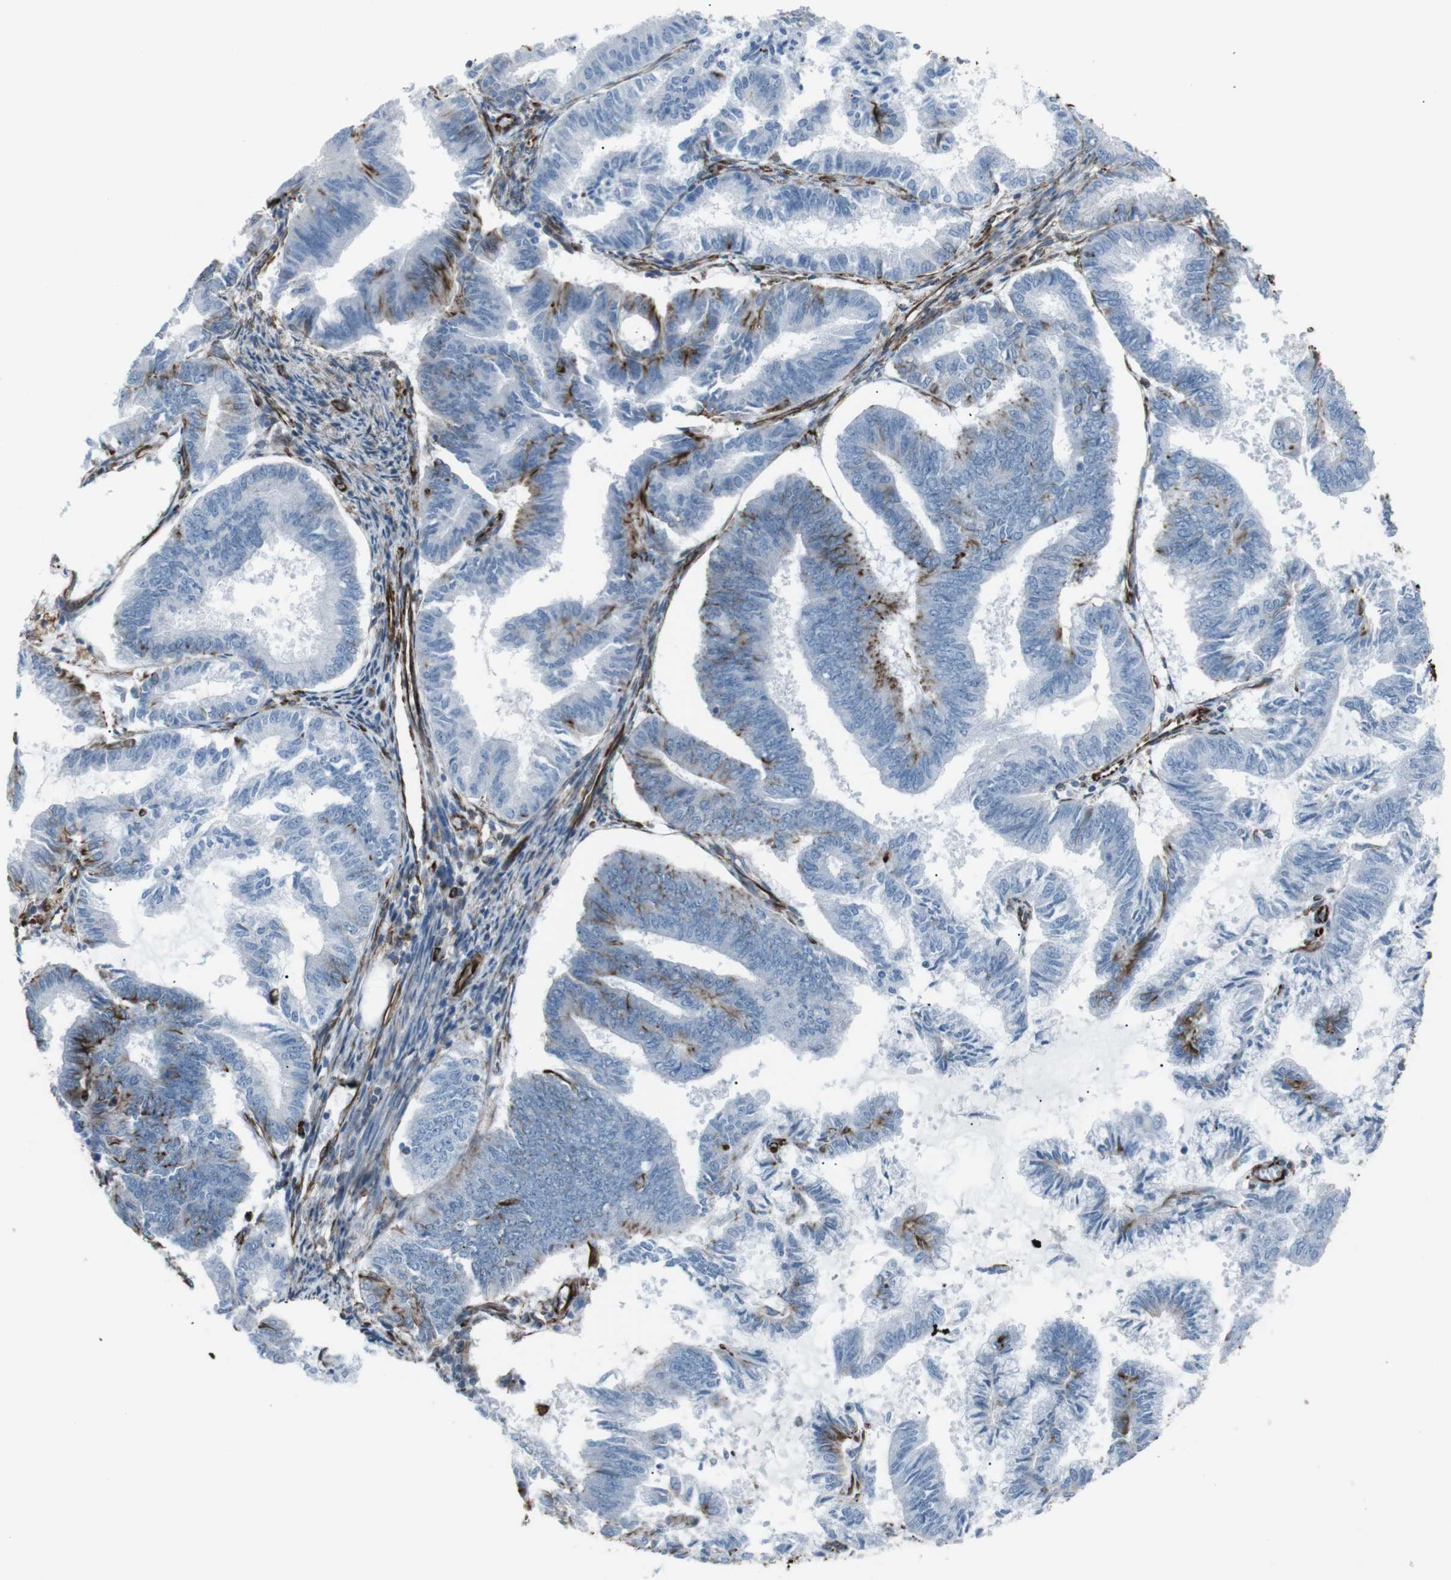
{"staining": {"intensity": "moderate", "quantity": "<25%", "location": "cytoplasmic/membranous"}, "tissue": "endometrial cancer", "cell_type": "Tumor cells", "image_type": "cancer", "snomed": [{"axis": "morphology", "description": "Adenocarcinoma, NOS"}, {"axis": "topography", "description": "Endometrium"}], "caption": "Endometrial adenocarcinoma tissue shows moderate cytoplasmic/membranous positivity in approximately <25% of tumor cells, visualized by immunohistochemistry.", "gene": "ZDHHC6", "patient": {"sex": "female", "age": 86}}